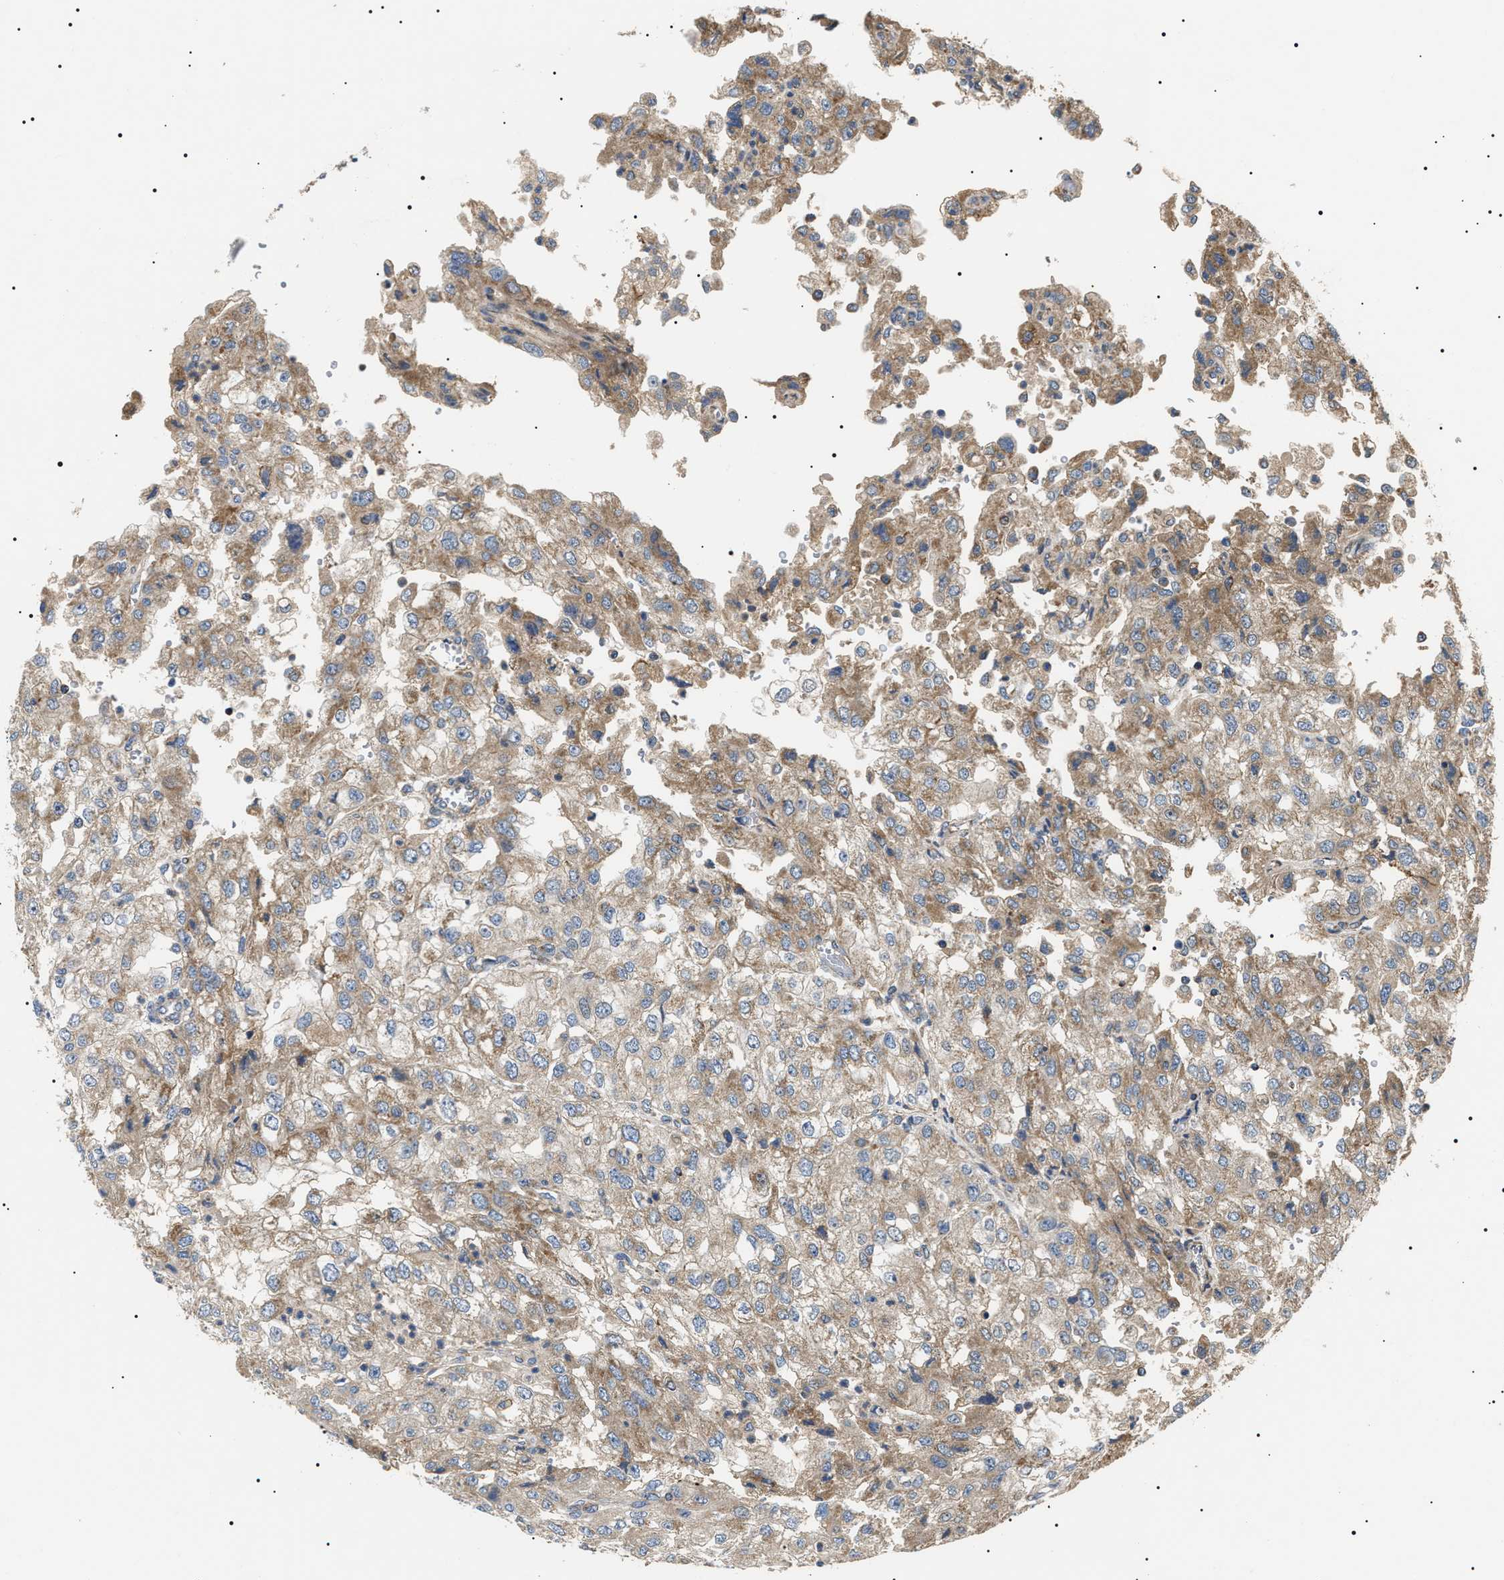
{"staining": {"intensity": "weak", "quantity": ">75%", "location": "cytoplasmic/membranous"}, "tissue": "renal cancer", "cell_type": "Tumor cells", "image_type": "cancer", "snomed": [{"axis": "morphology", "description": "Adenocarcinoma, NOS"}, {"axis": "topography", "description": "Kidney"}], "caption": "Brown immunohistochemical staining in human renal adenocarcinoma displays weak cytoplasmic/membranous staining in about >75% of tumor cells. The protein is shown in brown color, while the nuclei are stained blue.", "gene": "OXSM", "patient": {"sex": "female", "age": 54}}